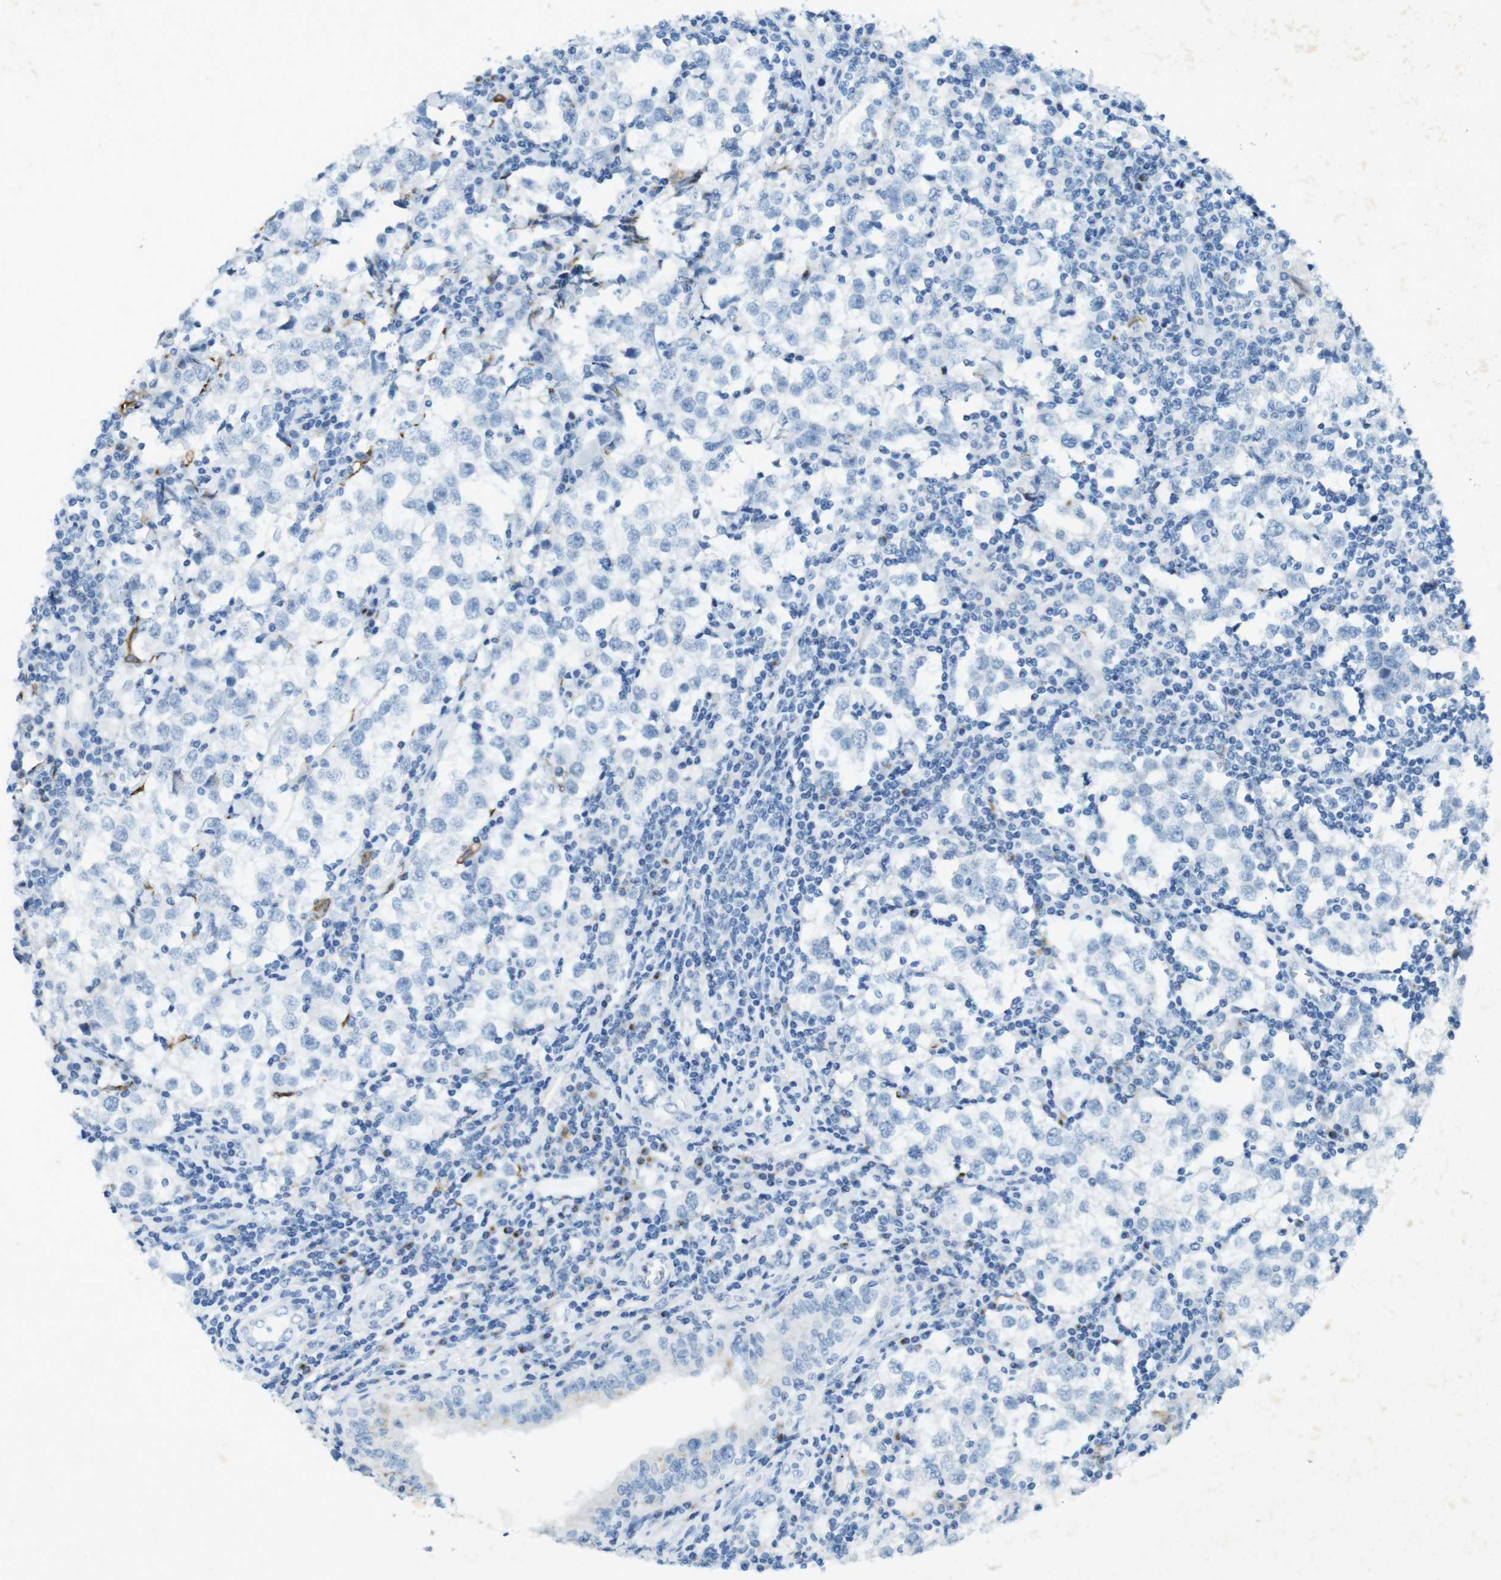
{"staining": {"intensity": "negative", "quantity": "none", "location": "none"}, "tissue": "testis cancer", "cell_type": "Tumor cells", "image_type": "cancer", "snomed": [{"axis": "morphology", "description": "Seminoma, NOS"}, {"axis": "morphology", "description": "Carcinoma, Embryonal, NOS"}, {"axis": "topography", "description": "Testis"}], "caption": "Immunohistochemistry image of neoplastic tissue: human testis seminoma stained with DAB (3,3'-diaminobenzidine) displays no significant protein positivity in tumor cells.", "gene": "CD320", "patient": {"sex": "male", "age": 36}}